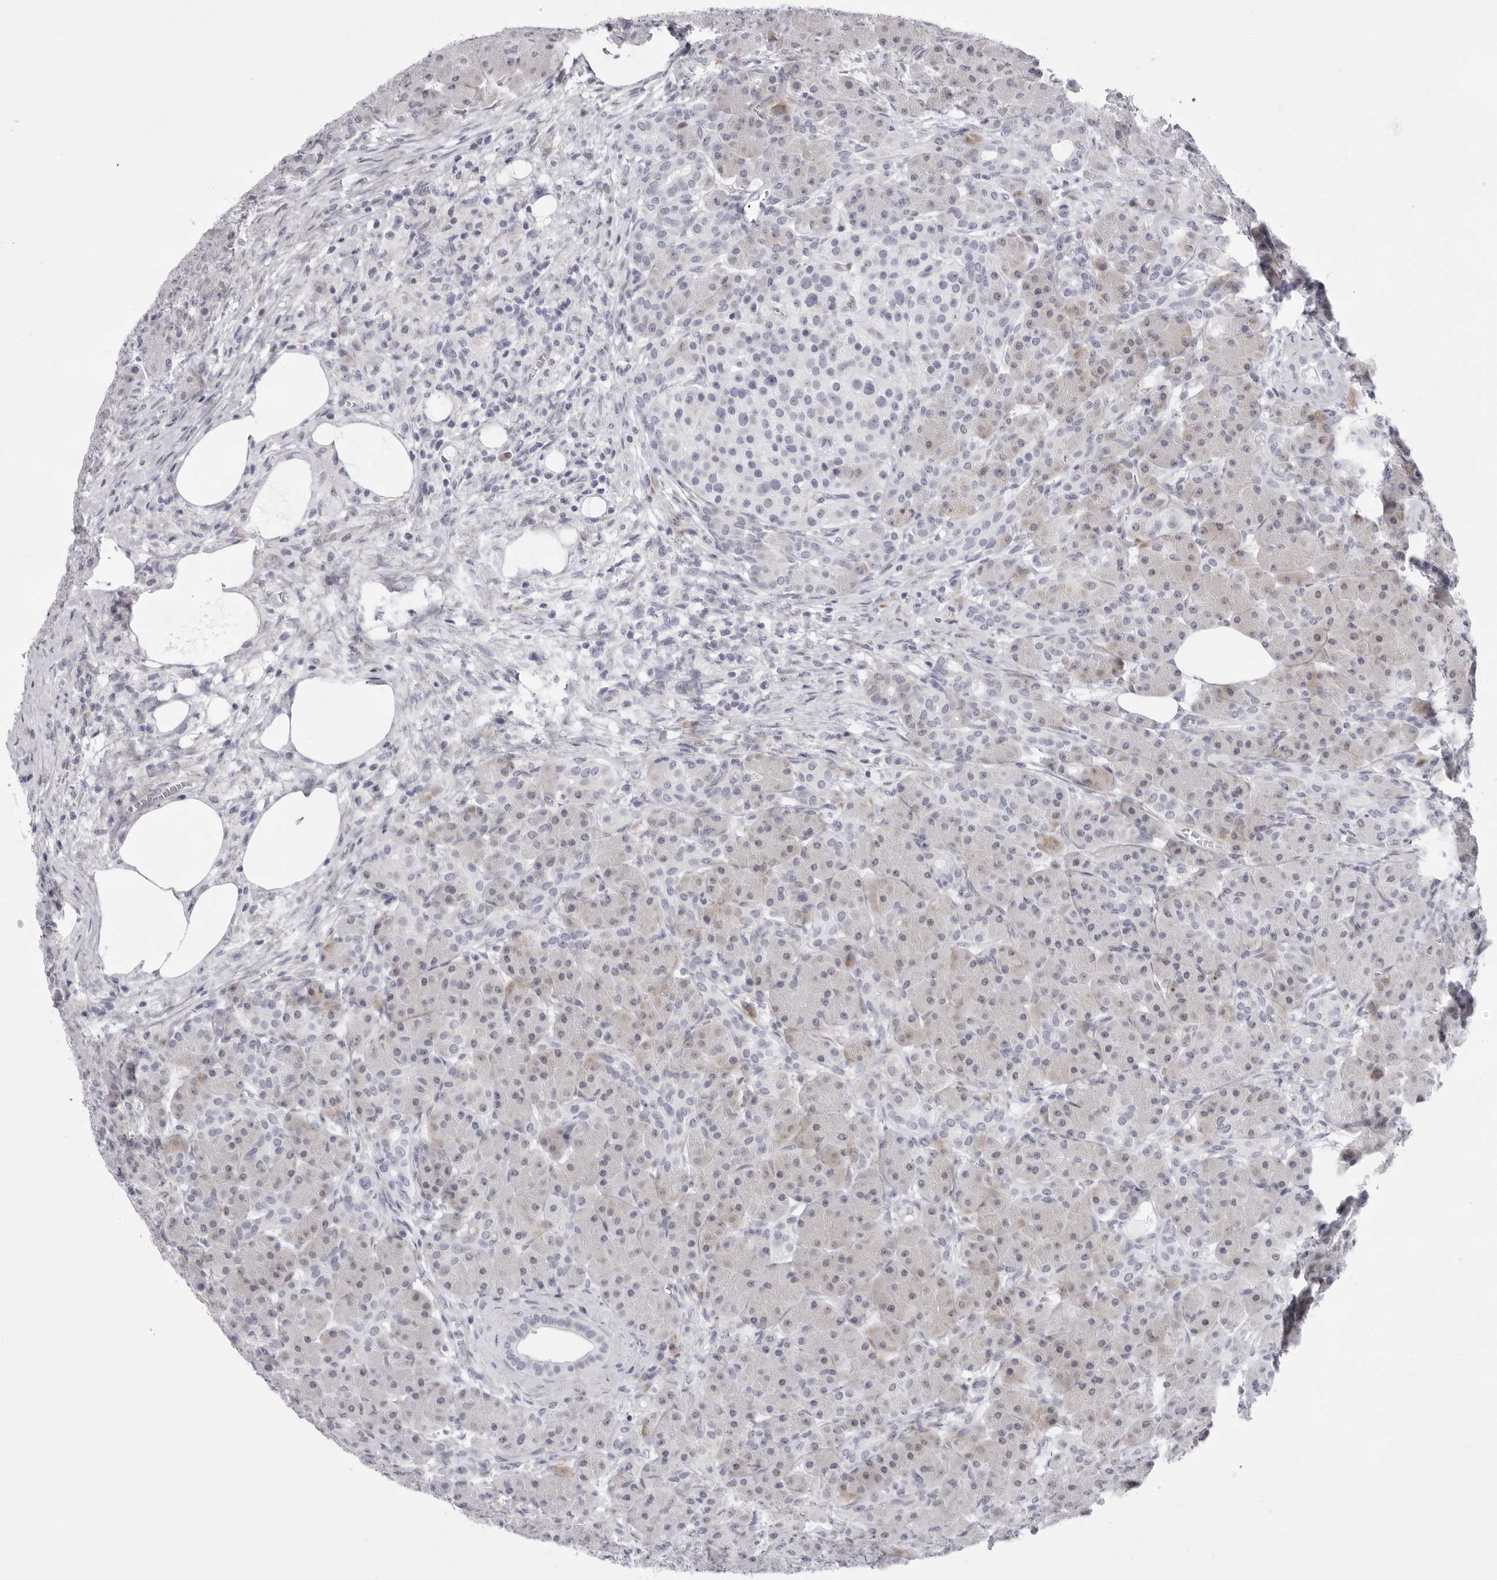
{"staining": {"intensity": "moderate", "quantity": "25%-75%", "location": "cytoplasmic/membranous"}, "tissue": "pancreas", "cell_type": "Exocrine glandular cells", "image_type": "normal", "snomed": [{"axis": "morphology", "description": "Normal tissue, NOS"}, {"axis": "topography", "description": "Pancreas"}], "caption": "This photomicrograph exhibits immunohistochemistry staining of normal pancreas, with medium moderate cytoplasmic/membranous staining in about 25%-75% of exocrine glandular cells.", "gene": "SMIM2", "patient": {"sex": "male", "age": 63}}